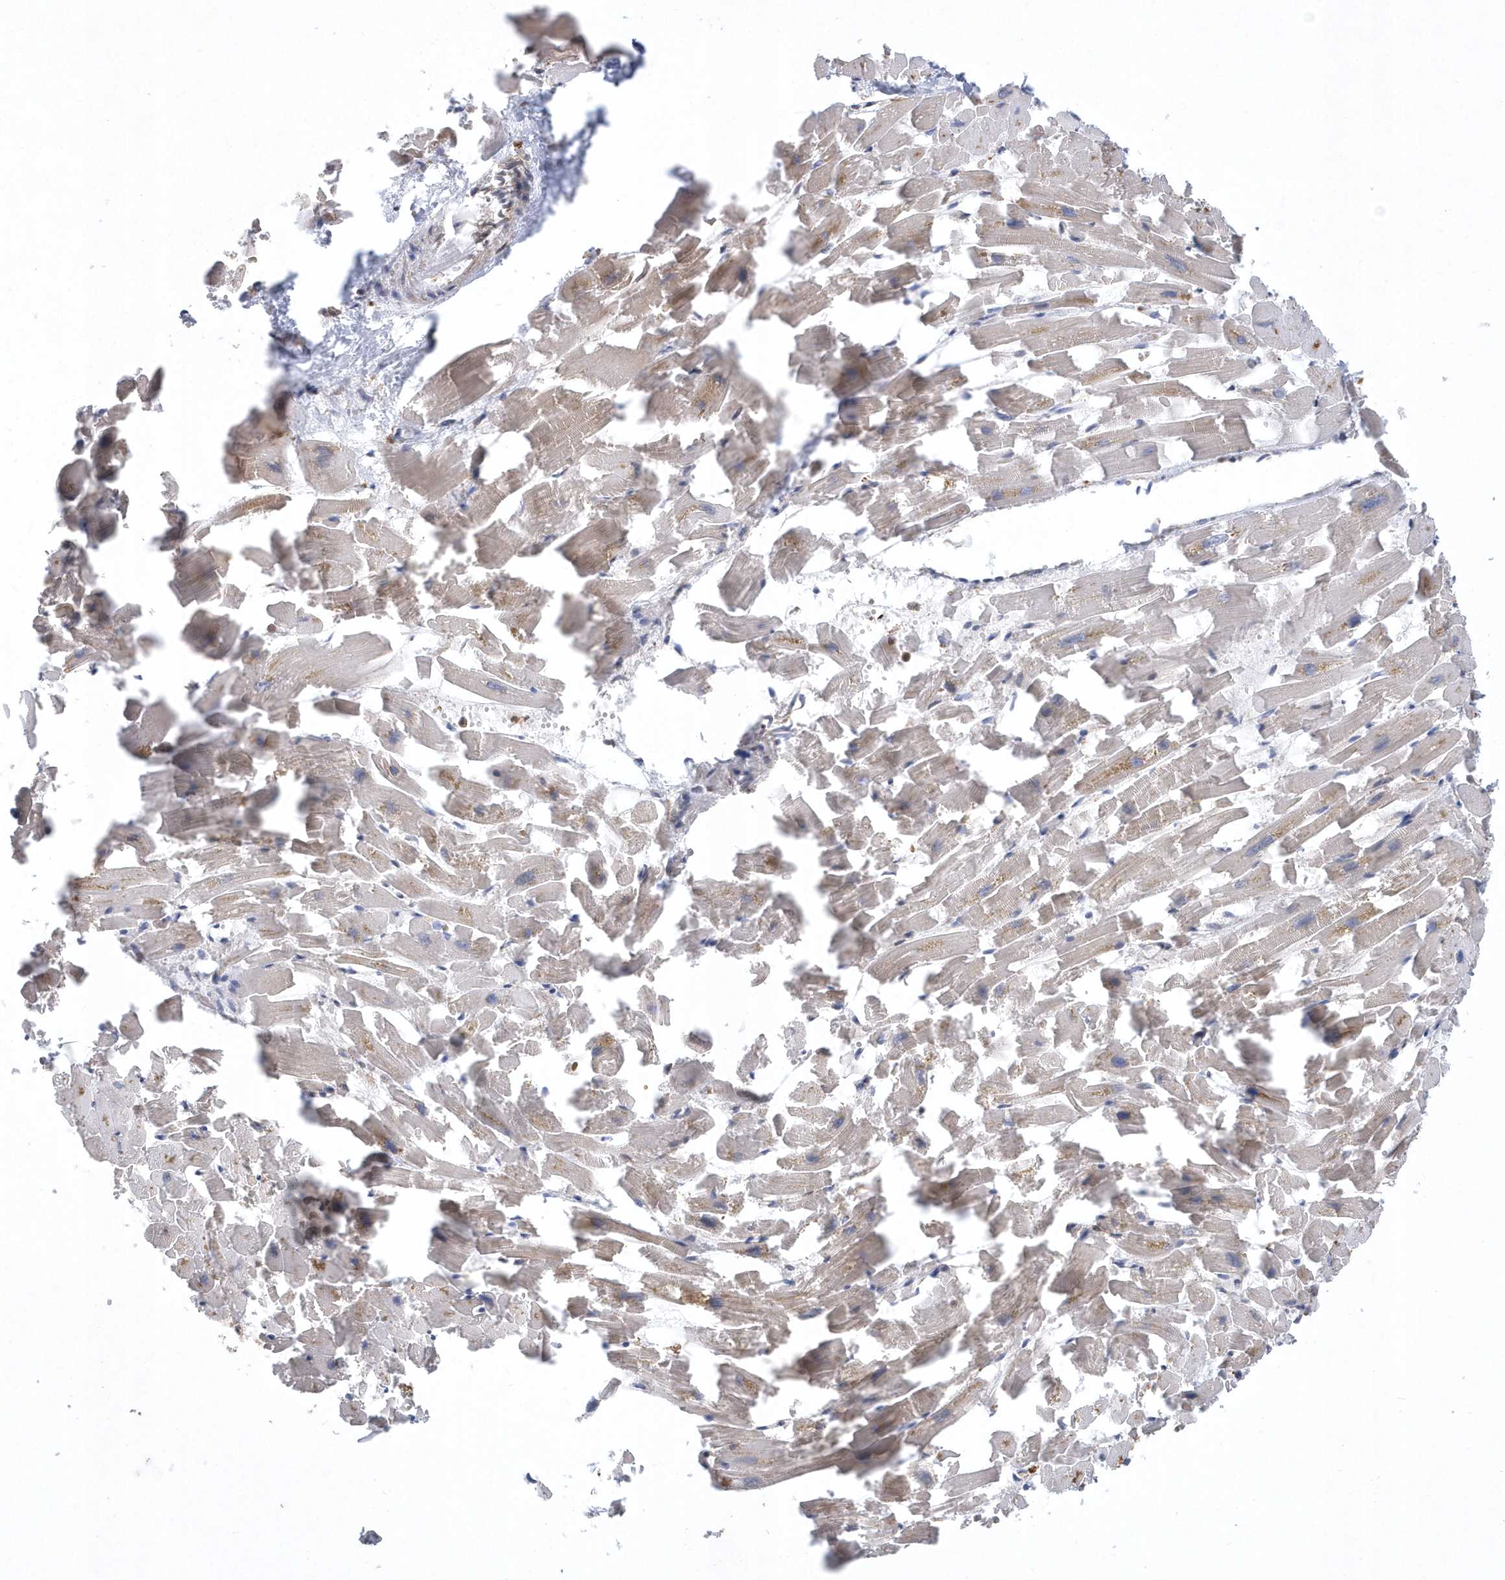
{"staining": {"intensity": "weak", "quantity": ">75%", "location": "cytoplasmic/membranous"}, "tissue": "heart muscle", "cell_type": "Cardiomyocytes", "image_type": "normal", "snomed": [{"axis": "morphology", "description": "Normal tissue, NOS"}, {"axis": "topography", "description": "Heart"}], "caption": "This histopathology image displays immunohistochemistry staining of unremarkable heart muscle, with low weak cytoplasmic/membranous staining in approximately >75% of cardiomyocytes.", "gene": "VAMP7", "patient": {"sex": "female", "age": 64}}